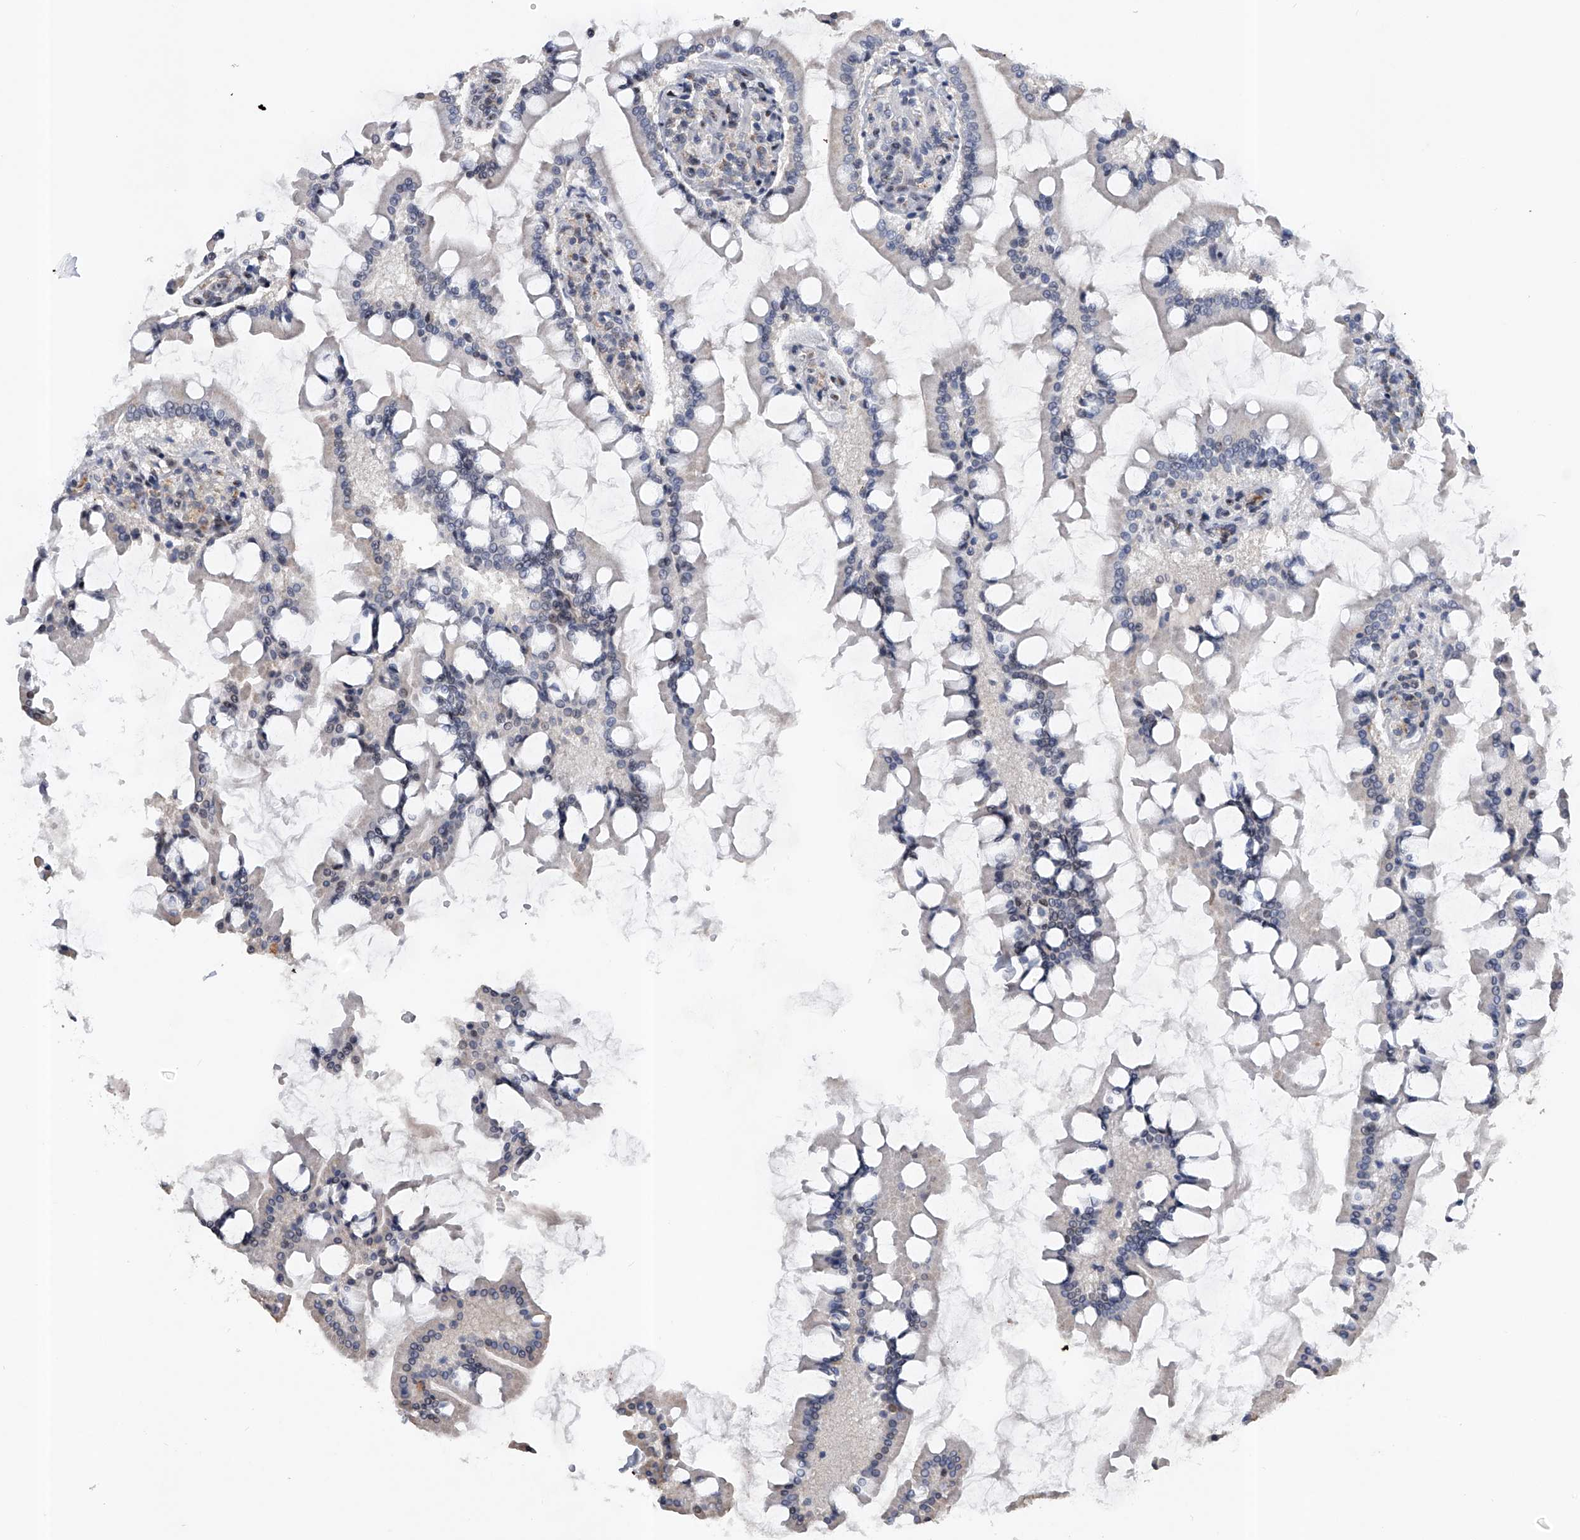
{"staining": {"intensity": "weak", "quantity": "25%-75%", "location": "nuclear"}, "tissue": "small intestine", "cell_type": "Glandular cells", "image_type": "normal", "snomed": [{"axis": "morphology", "description": "Normal tissue, NOS"}, {"axis": "topography", "description": "Small intestine"}], "caption": "Immunohistochemistry (IHC) (DAB (3,3'-diaminobenzidine)) staining of unremarkable small intestine shows weak nuclear protein staining in approximately 25%-75% of glandular cells.", "gene": "RWDD2A", "patient": {"sex": "male", "age": 41}}